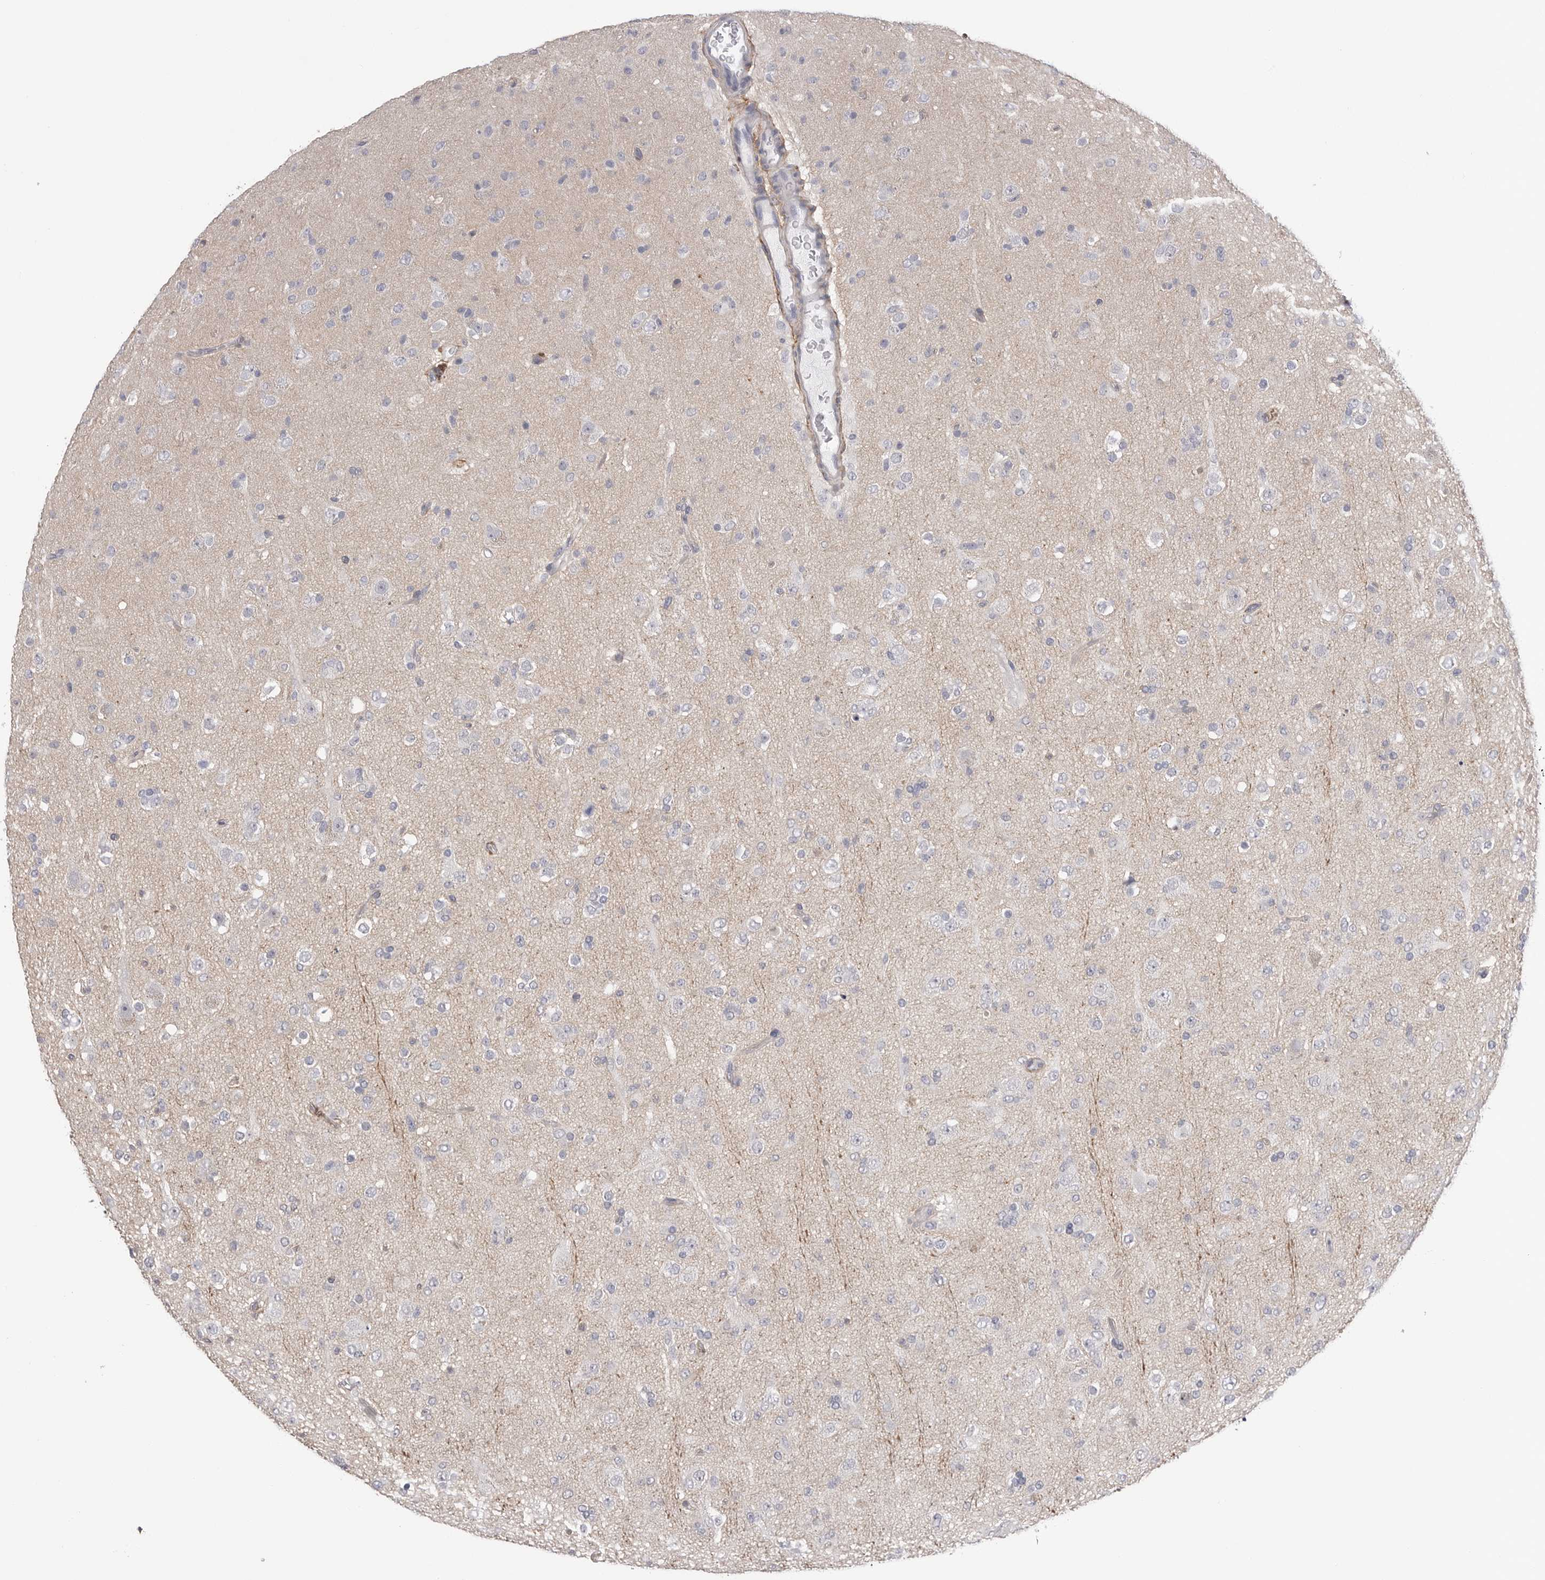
{"staining": {"intensity": "negative", "quantity": "none", "location": "none"}, "tissue": "glioma", "cell_type": "Tumor cells", "image_type": "cancer", "snomed": [{"axis": "morphology", "description": "Glioma, malignant, Low grade"}, {"axis": "topography", "description": "Brain"}], "caption": "DAB (3,3'-diaminobenzidine) immunohistochemical staining of glioma demonstrates no significant staining in tumor cells.", "gene": "AKAP12", "patient": {"sex": "male", "age": 65}}